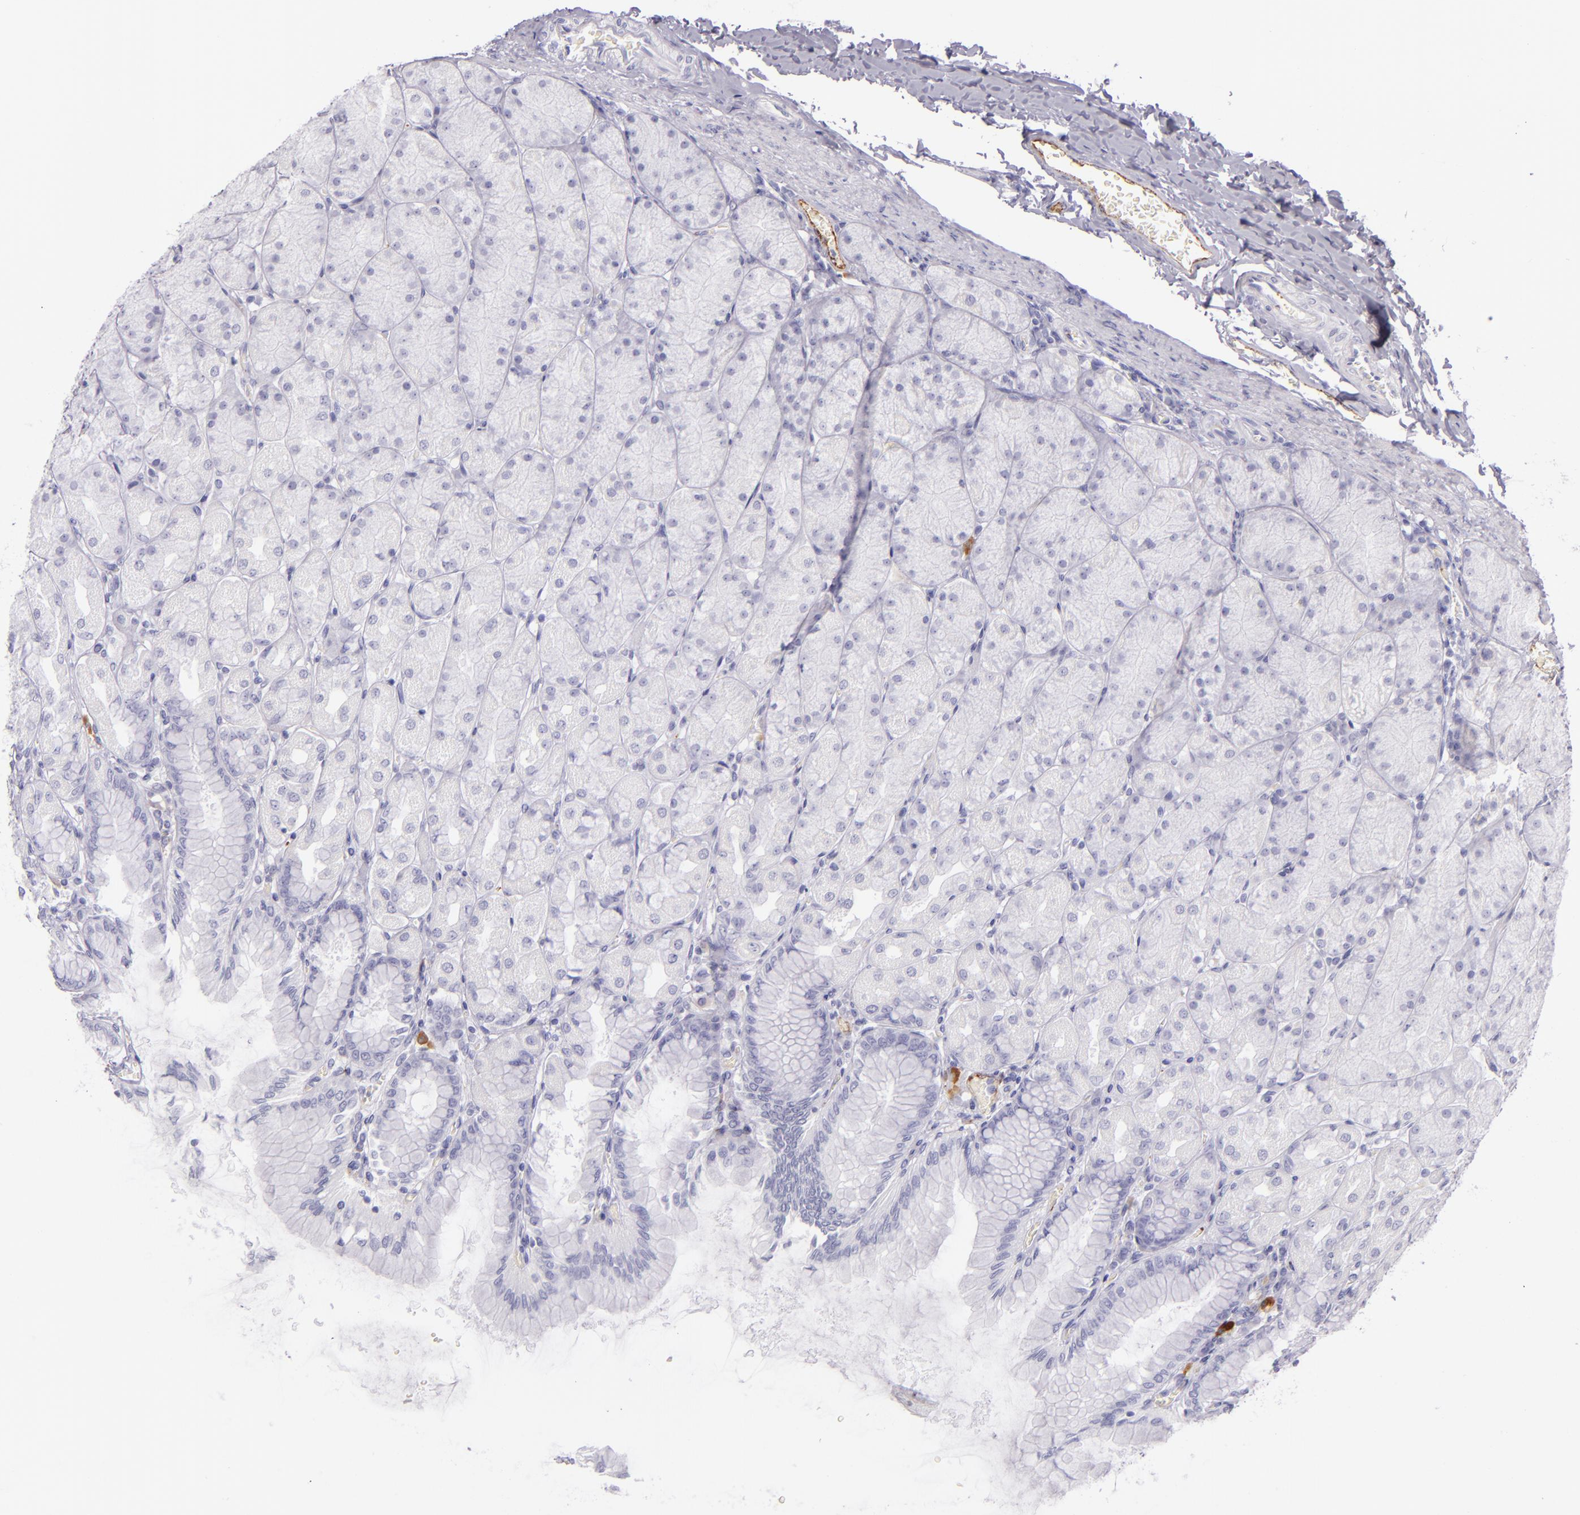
{"staining": {"intensity": "negative", "quantity": "none", "location": "none"}, "tissue": "stomach", "cell_type": "Glandular cells", "image_type": "normal", "snomed": [{"axis": "morphology", "description": "Normal tissue, NOS"}, {"axis": "topography", "description": "Stomach, upper"}], "caption": "This is an IHC photomicrograph of unremarkable stomach. There is no expression in glandular cells.", "gene": "SELP", "patient": {"sex": "female", "age": 56}}